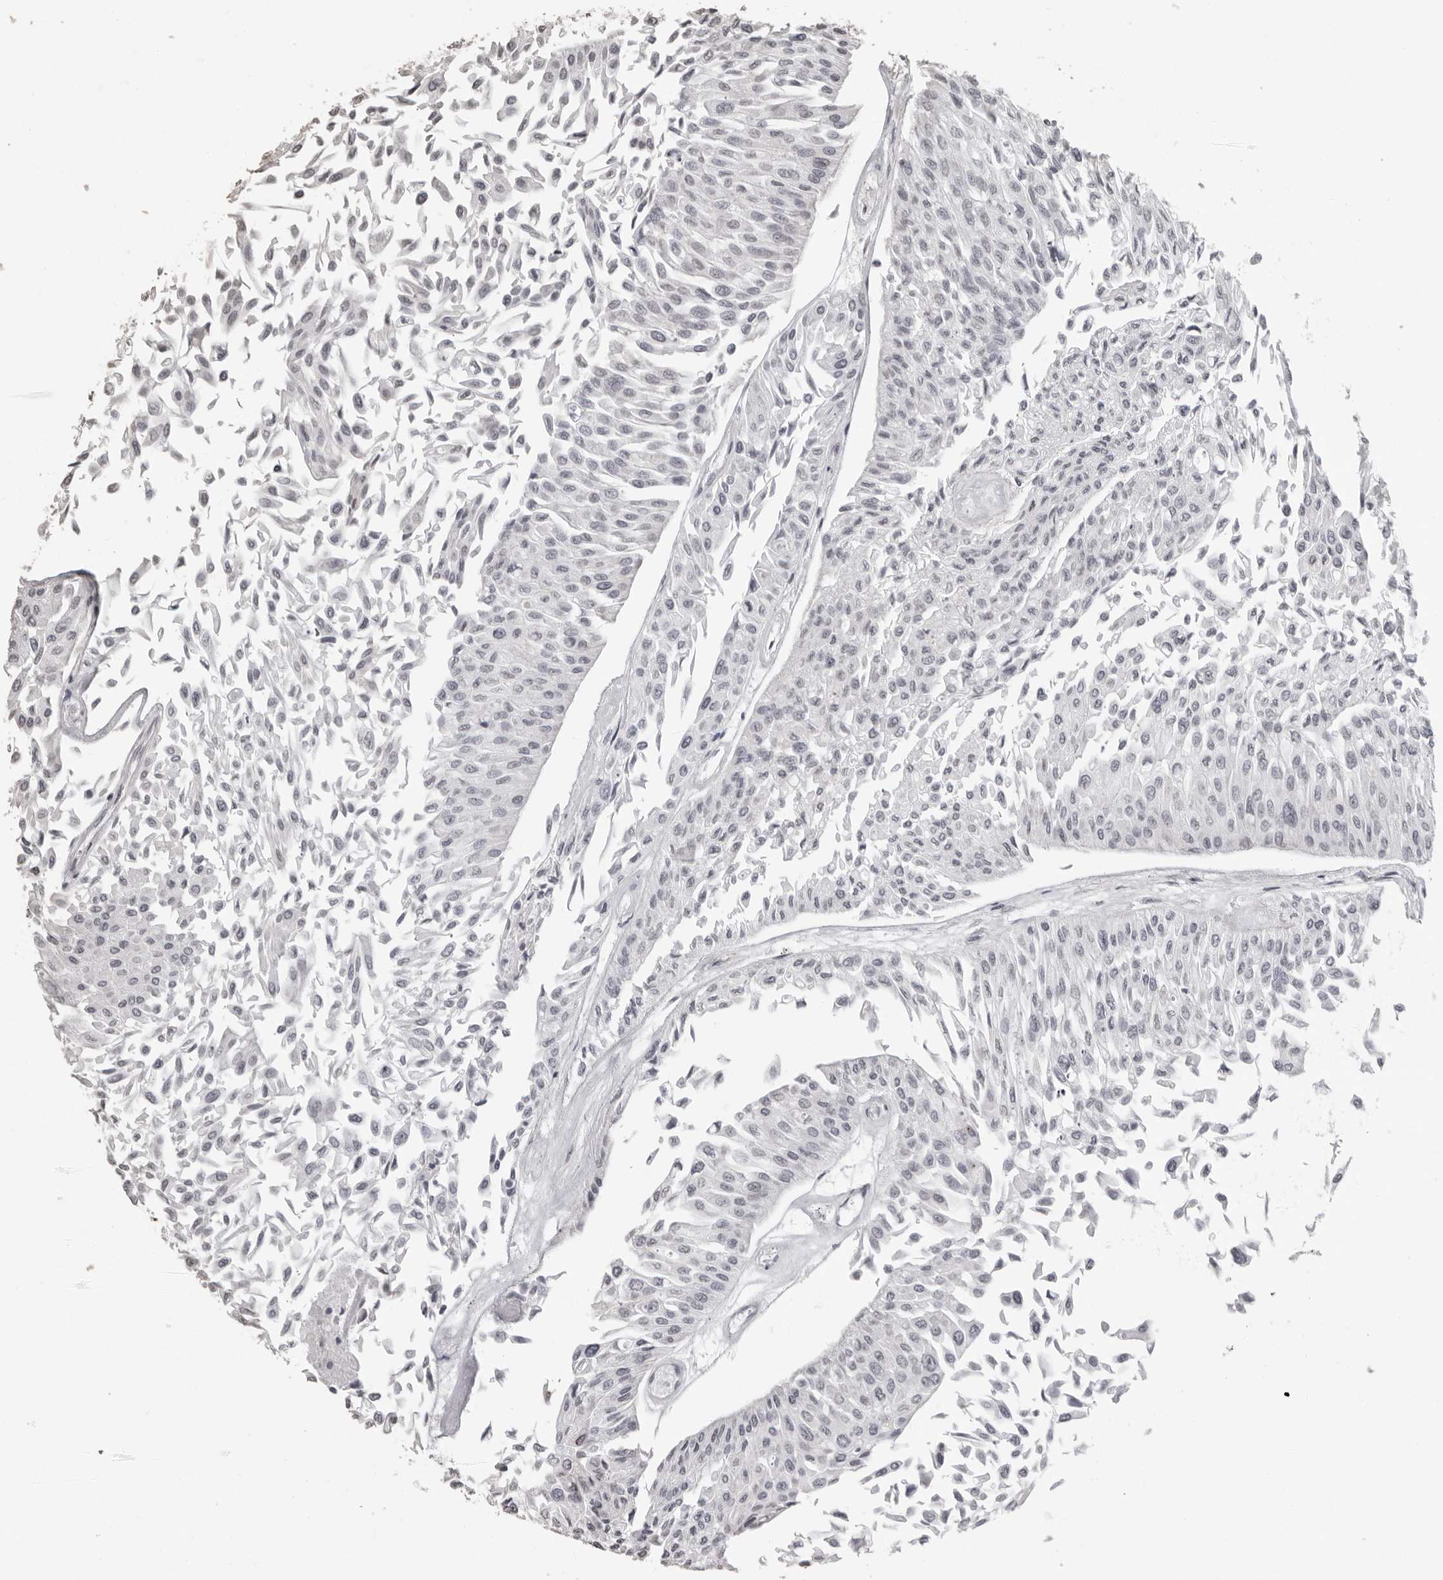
{"staining": {"intensity": "negative", "quantity": "none", "location": "none"}, "tissue": "urothelial cancer", "cell_type": "Tumor cells", "image_type": "cancer", "snomed": [{"axis": "morphology", "description": "Urothelial carcinoma, Low grade"}, {"axis": "topography", "description": "Urinary bladder"}], "caption": "Immunohistochemistry (IHC) micrograph of human urothelial carcinoma (low-grade) stained for a protein (brown), which shows no staining in tumor cells.", "gene": "ORC1", "patient": {"sex": "male", "age": 67}}